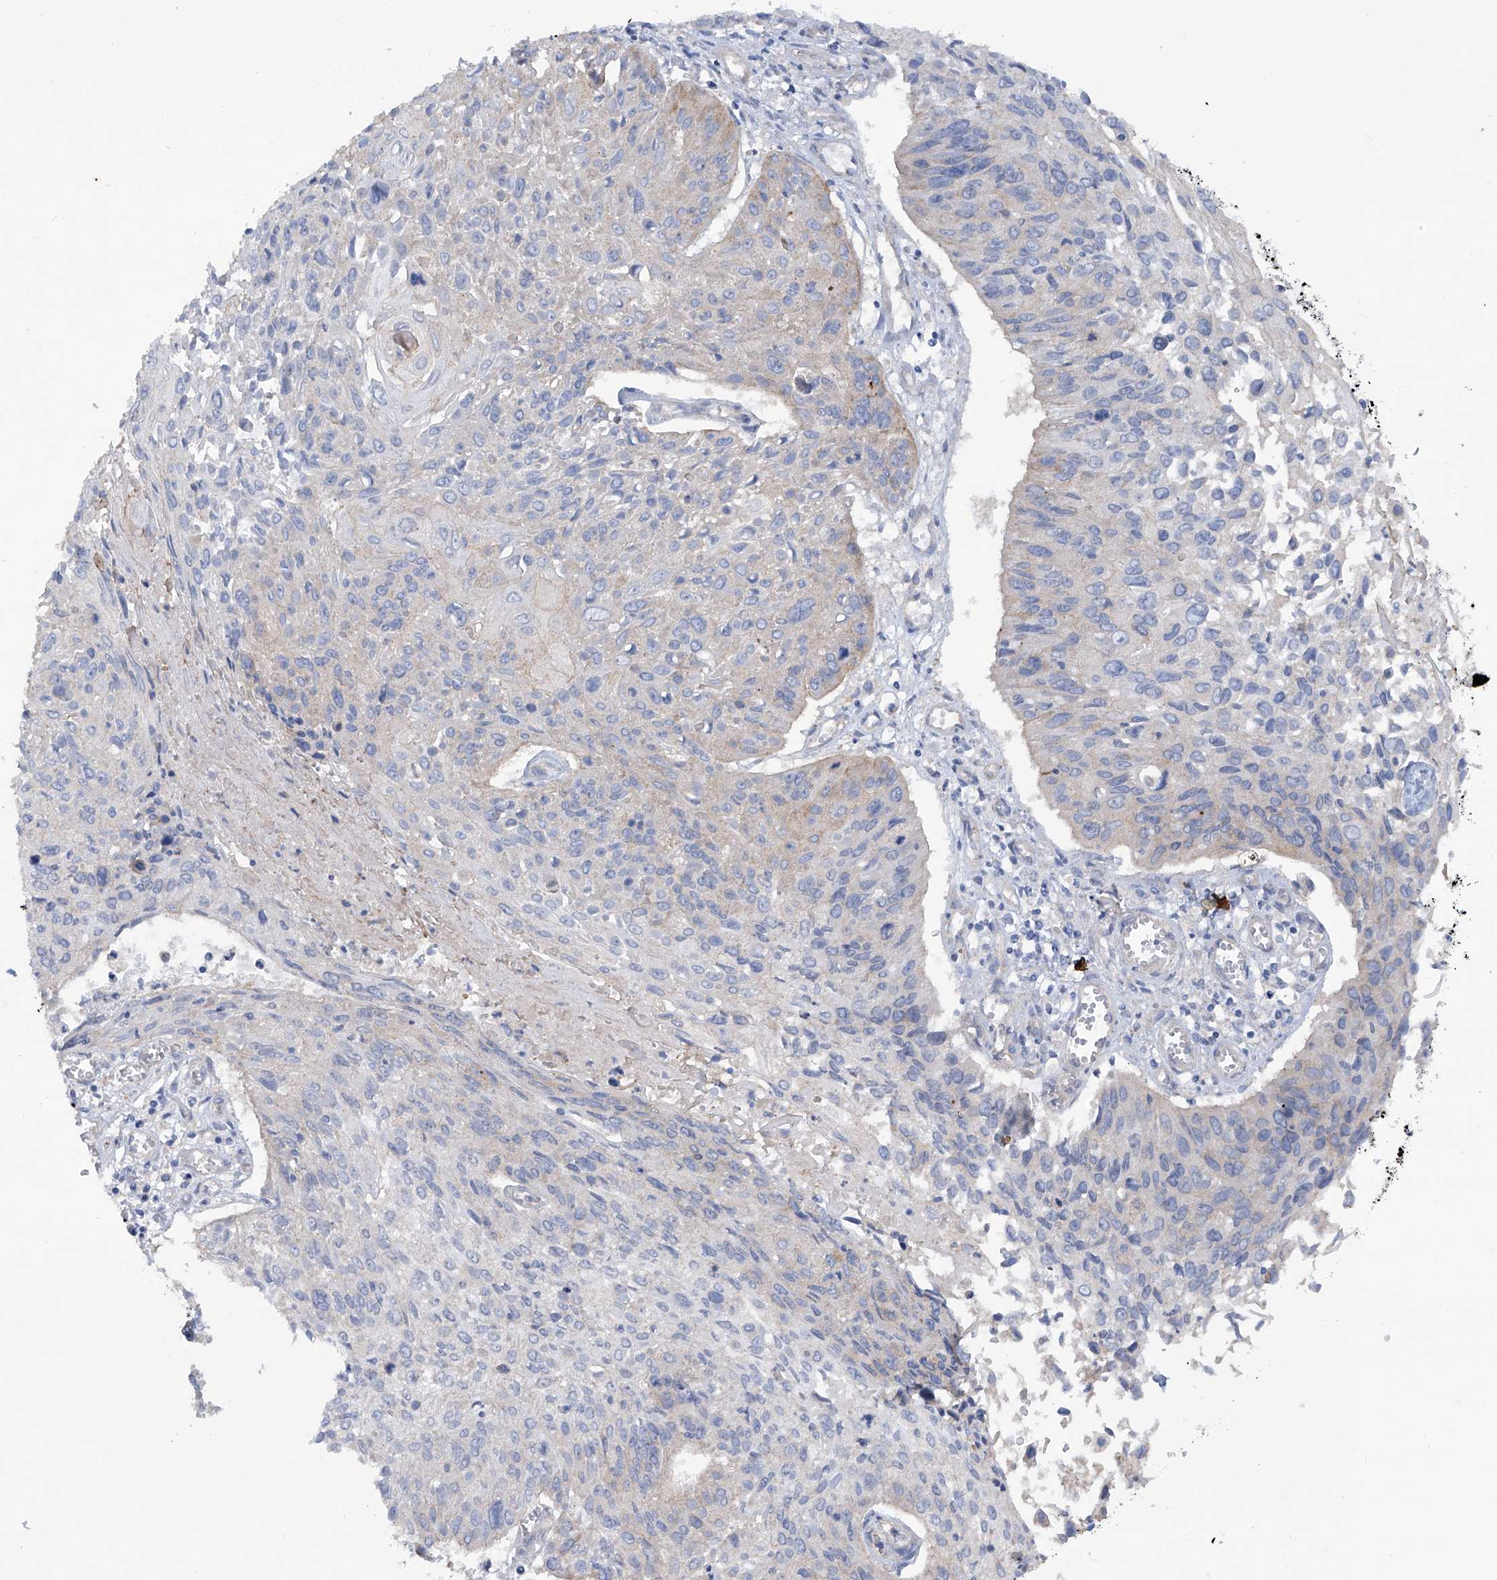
{"staining": {"intensity": "negative", "quantity": "none", "location": "none"}, "tissue": "cervical cancer", "cell_type": "Tumor cells", "image_type": "cancer", "snomed": [{"axis": "morphology", "description": "Squamous cell carcinoma, NOS"}, {"axis": "topography", "description": "Cervix"}], "caption": "There is no significant expression in tumor cells of cervical cancer. (Immunohistochemistry (ihc), brightfield microscopy, high magnification).", "gene": "TMEM209", "patient": {"sex": "female", "age": 51}}